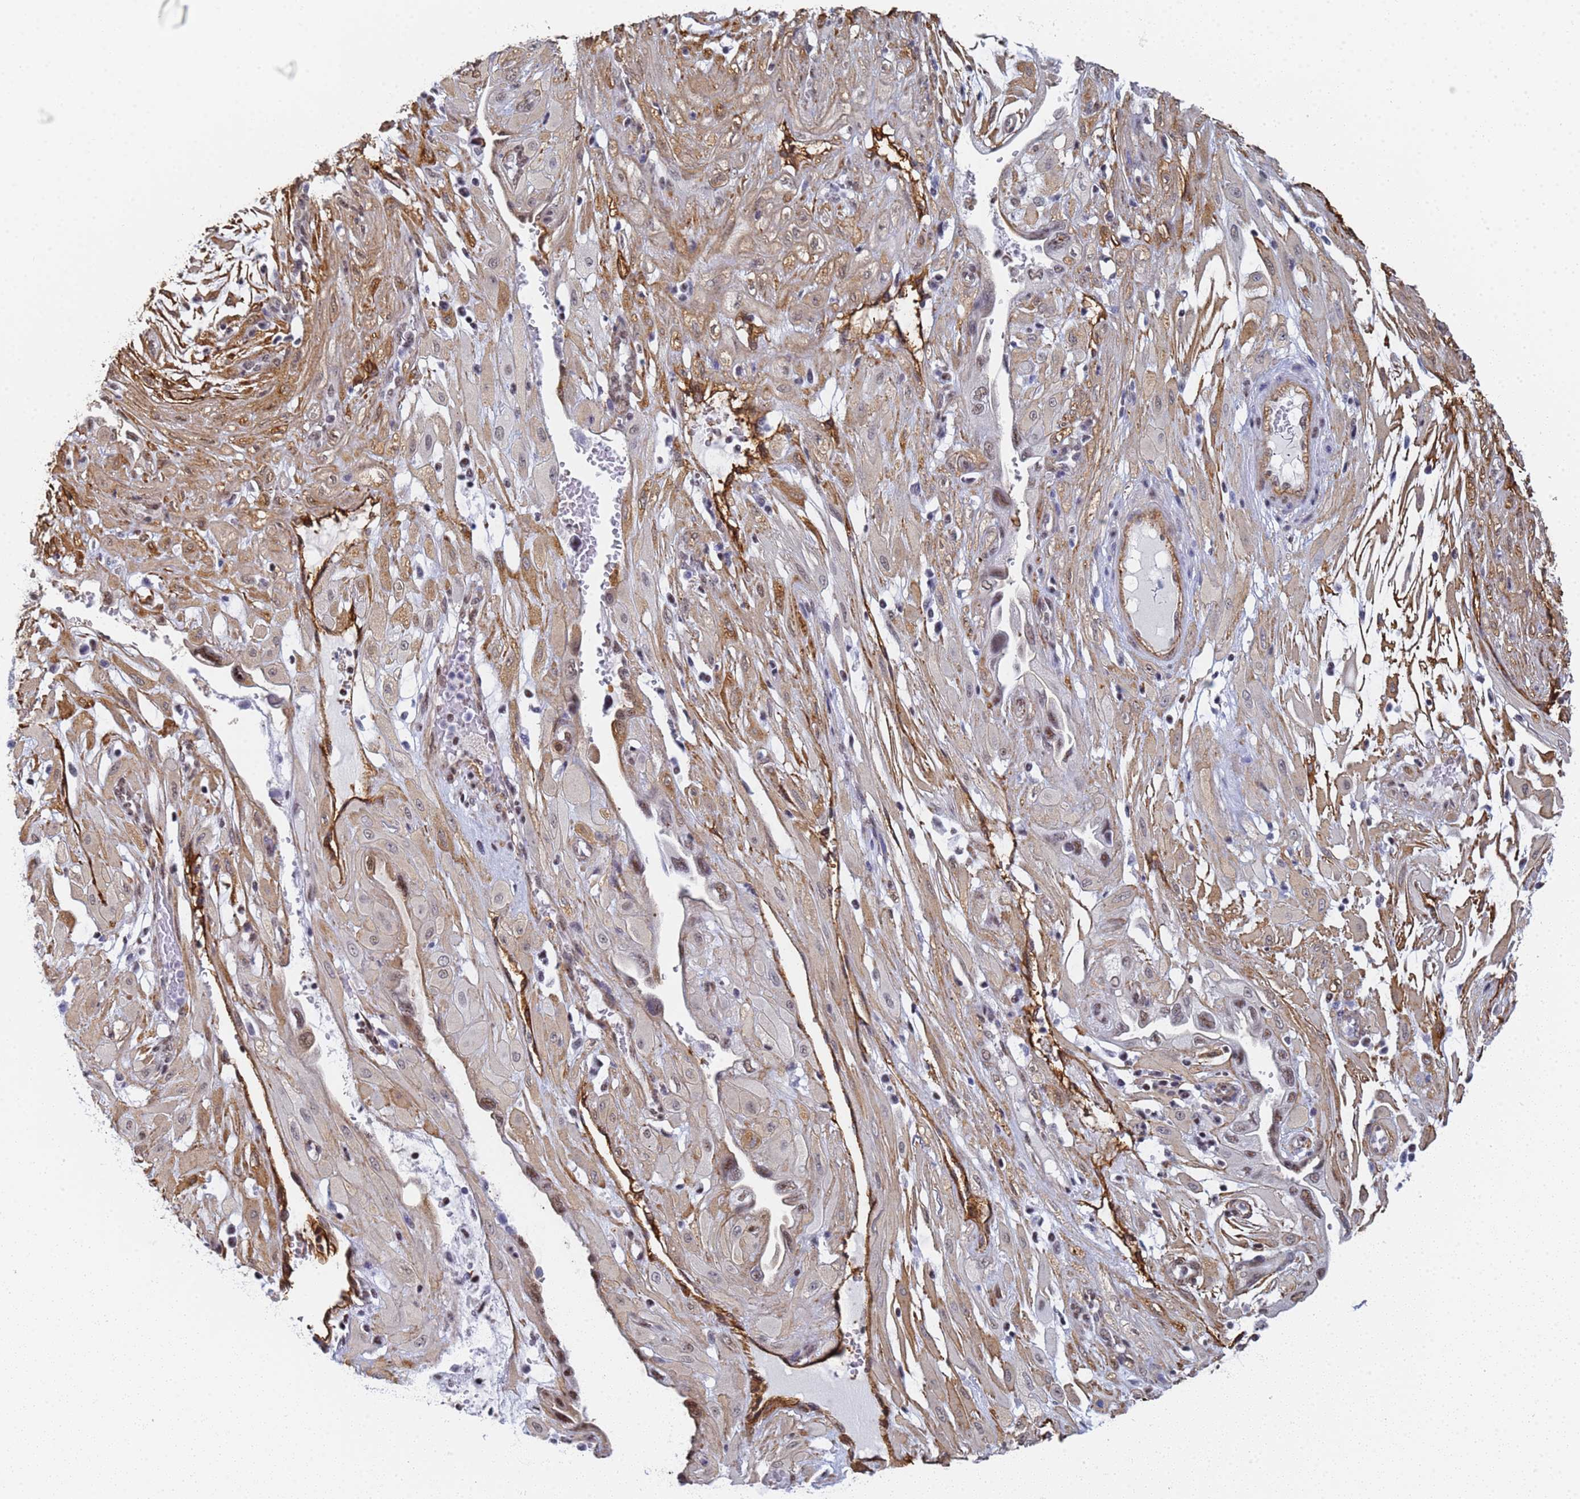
{"staining": {"intensity": "moderate", "quantity": "<25%", "location": "nuclear"}, "tissue": "cervical cancer", "cell_type": "Tumor cells", "image_type": "cancer", "snomed": [{"axis": "morphology", "description": "Squamous cell carcinoma, NOS"}, {"axis": "topography", "description": "Cervix"}], "caption": "A photomicrograph of human squamous cell carcinoma (cervical) stained for a protein displays moderate nuclear brown staining in tumor cells.", "gene": "PRRT4", "patient": {"sex": "female", "age": 36}}